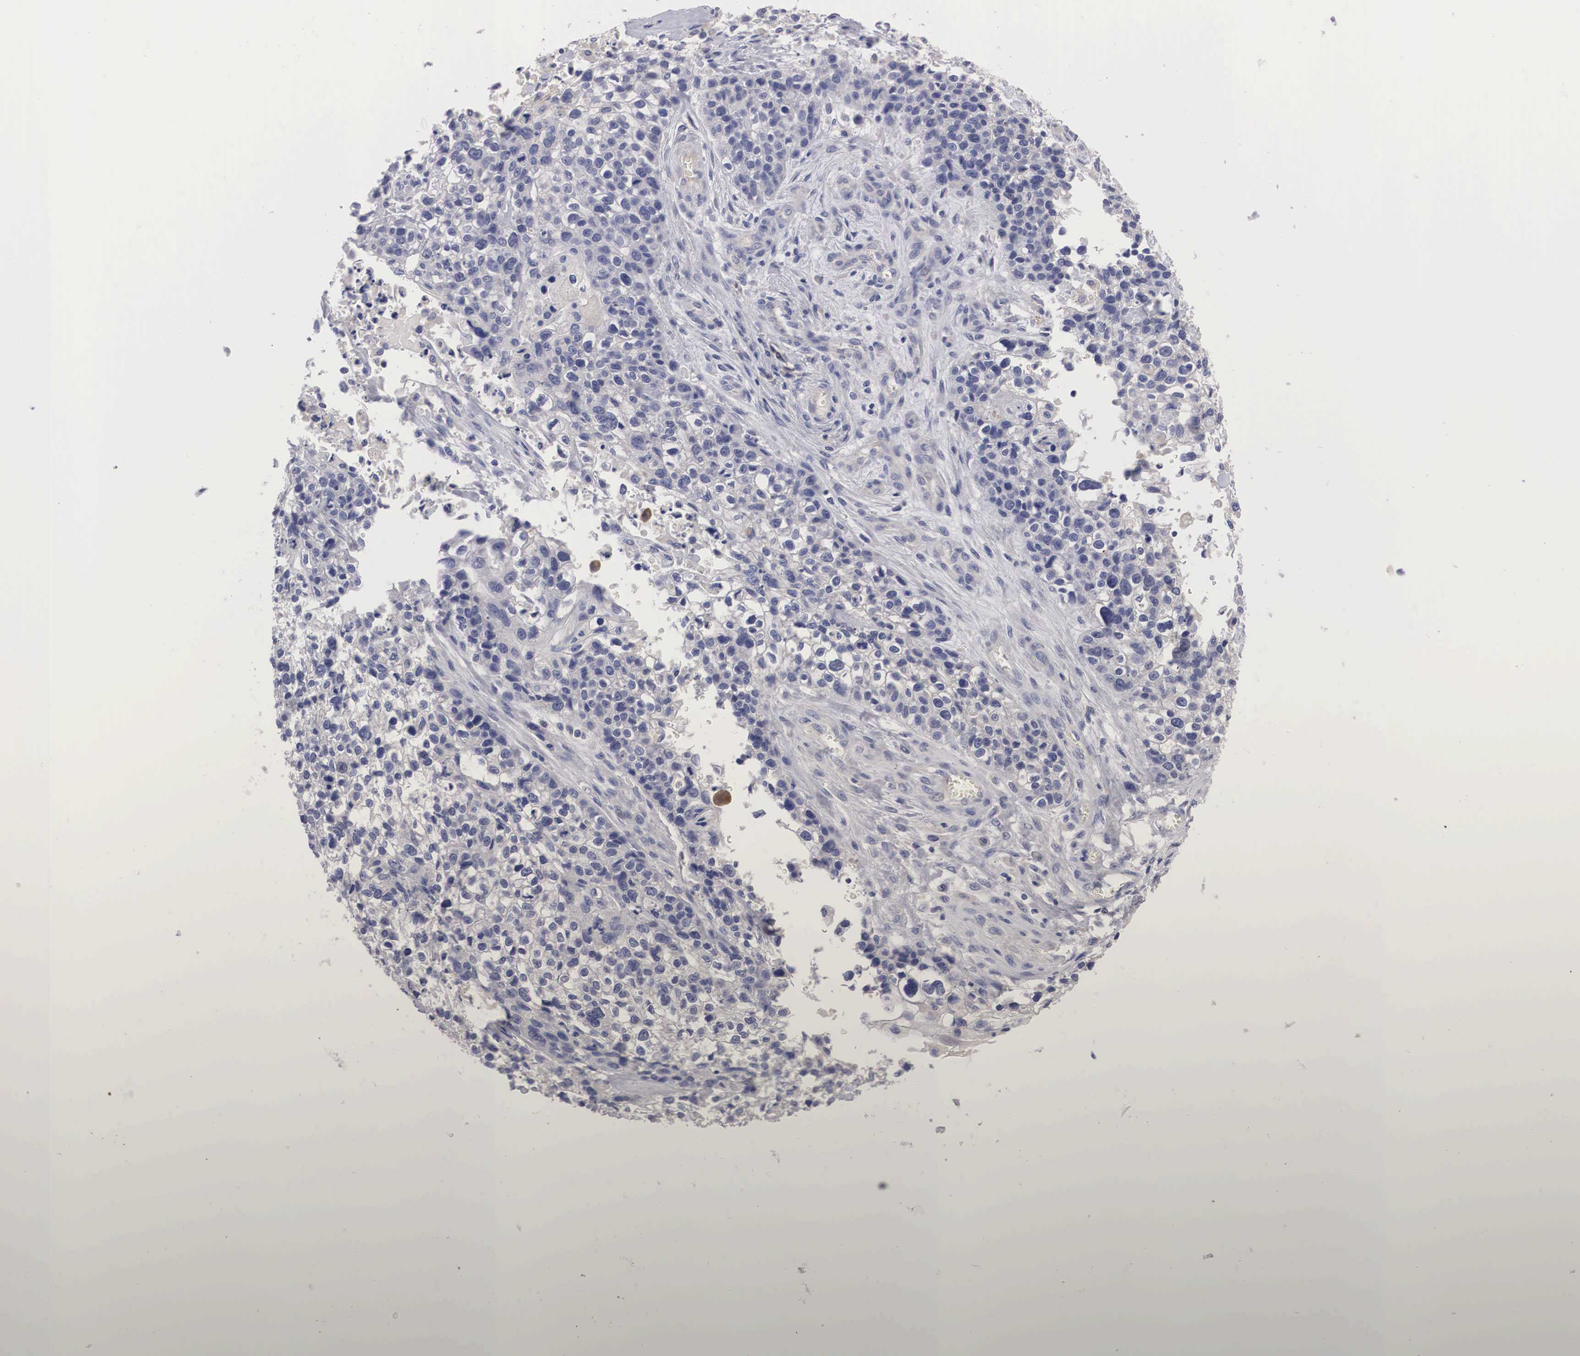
{"staining": {"intensity": "negative", "quantity": "none", "location": "none"}, "tissue": "lung cancer", "cell_type": "Tumor cells", "image_type": "cancer", "snomed": [{"axis": "morphology", "description": "Squamous cell carcinoma, NOS"}, {"axis": "topography", "description": "Lymph node"}, {"axis": "topography", "description": "Lung"}], "caption": "IHC image of neoplastic tissue: squamous cell carcinoma (lung) stained with DAB (3,3'-diaminobenzidine) displays no significant protein staining in tumor cells. (DAB (3,3'-diaminobenzidine) immunohistochemistry visualized using brightfield microscopy, high magnification).", "gene": "ABHD4", "patient": {"sex": "male", "age": 74}}